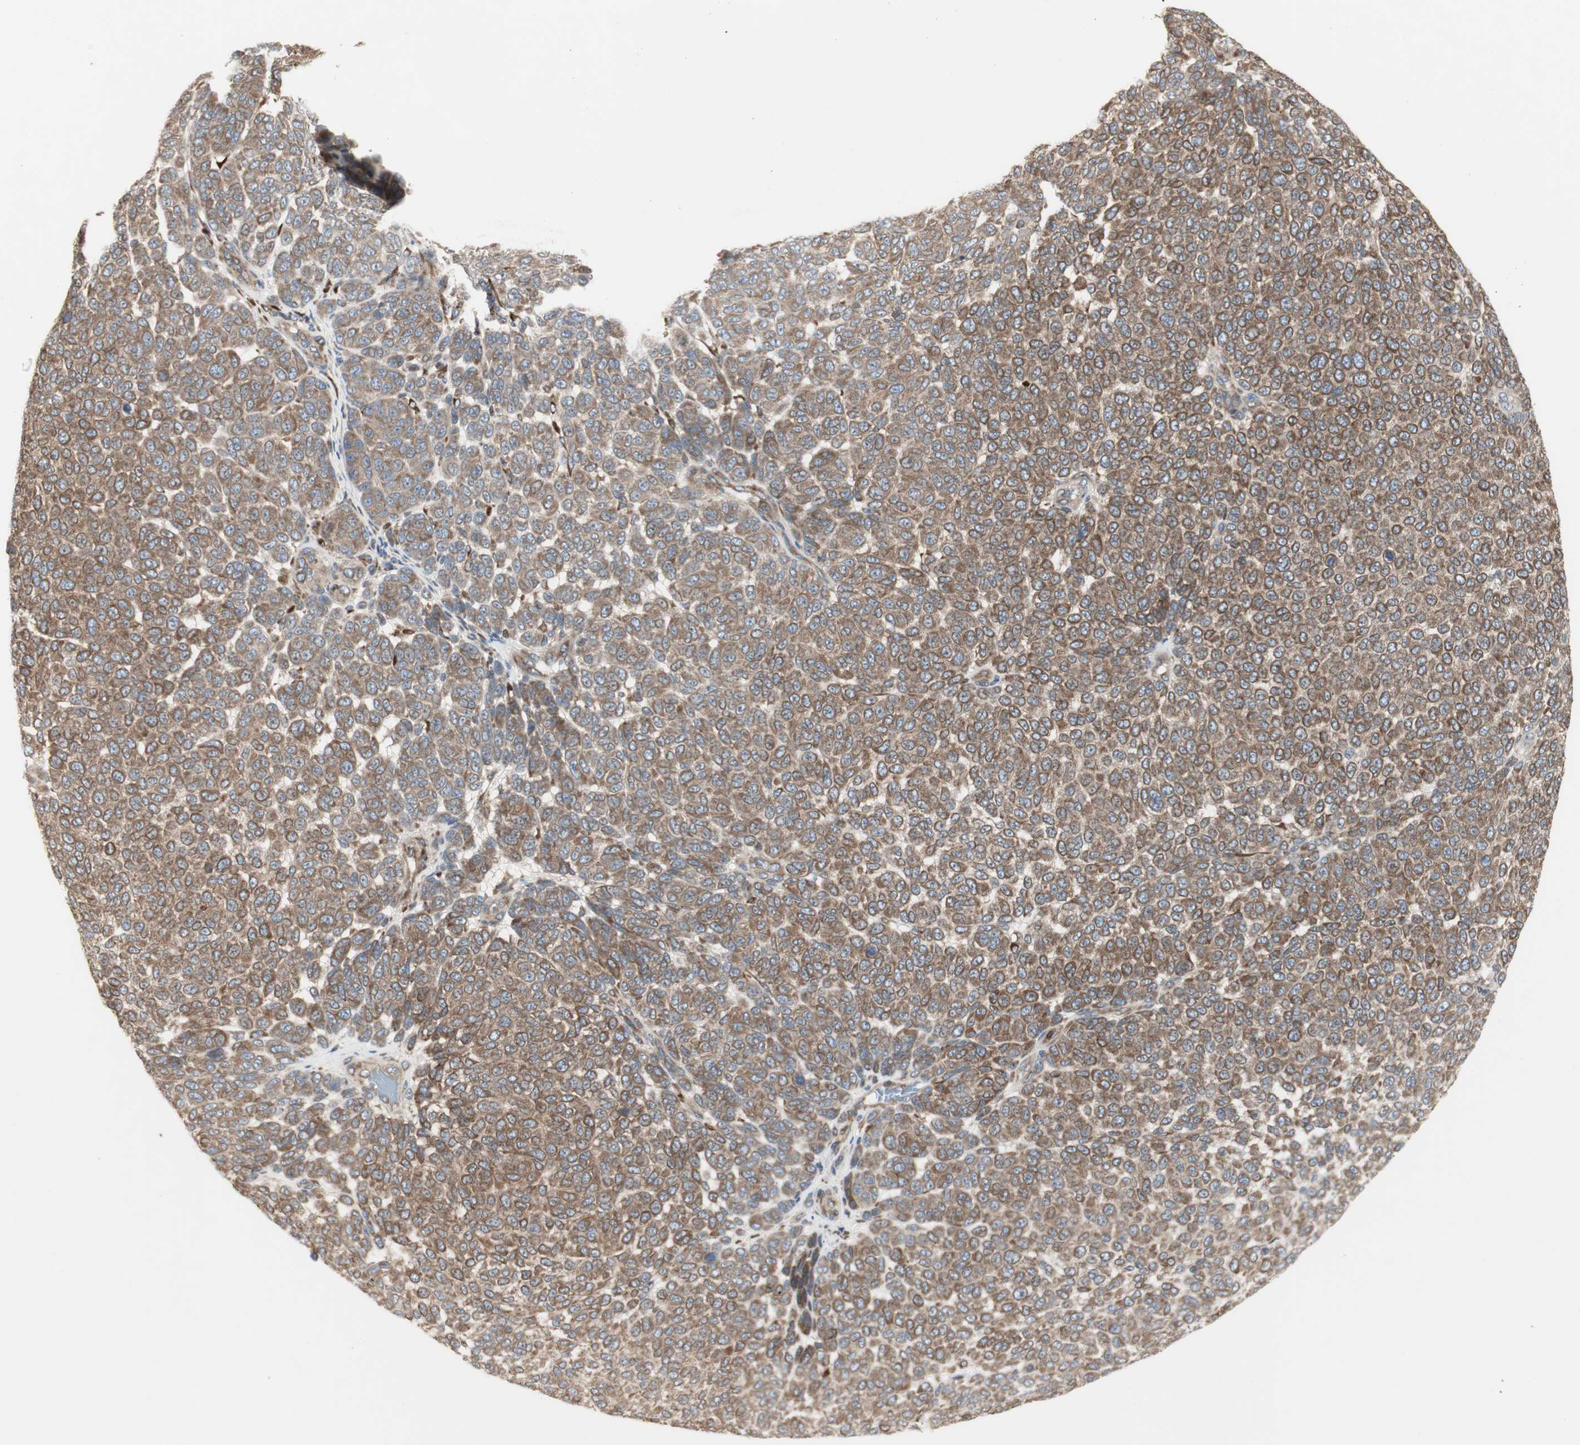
{"staining": {"intensity": "moderate", "quantity": ">75%", "location": "cytoplasmic/membranous"}, "tissue": "melanoma", "cell_type": "Tumor cells", "image_type": "cancer", "snomed": [{"axis": "morphology", "description": "Malignant melanoma, NOS"}, {"axis": "topography", "description": "Skin"}], "caption": "Malignant melanoma stained with a brown dye displays moderate cytoplasmic/membranous positive expression in about >75% of tumor cells.", "gene": "H6PD", "patient": {"sex": "male", "age": 59}}